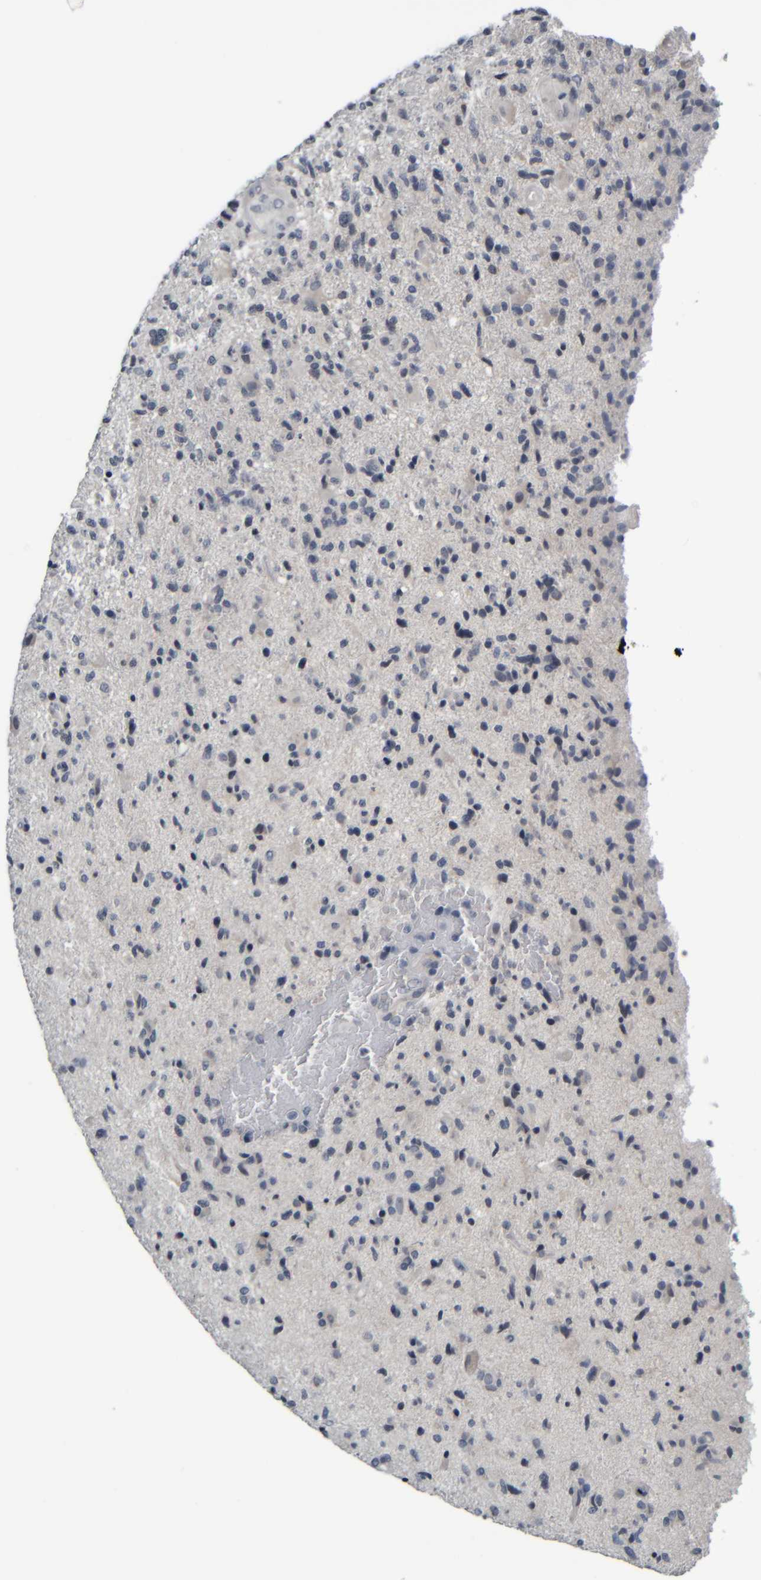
{"staining": {"intensity": "negative", "quantity": "none", "location": "none"}, "tissue": "glioma", "cell_type": "Tumor cells", "image_type": "cancer", "snomed": [{"axis": "morphology", "description": "Glioma, malignant, High grade"}, {"axis": "topography", "description": "Brain"}], "caption": "Immunohistochemical staining of human glioma shows no significant expression in tumor cells.", "gene": "COL14A1", "patient": {"sex": "male", "age": 72}}